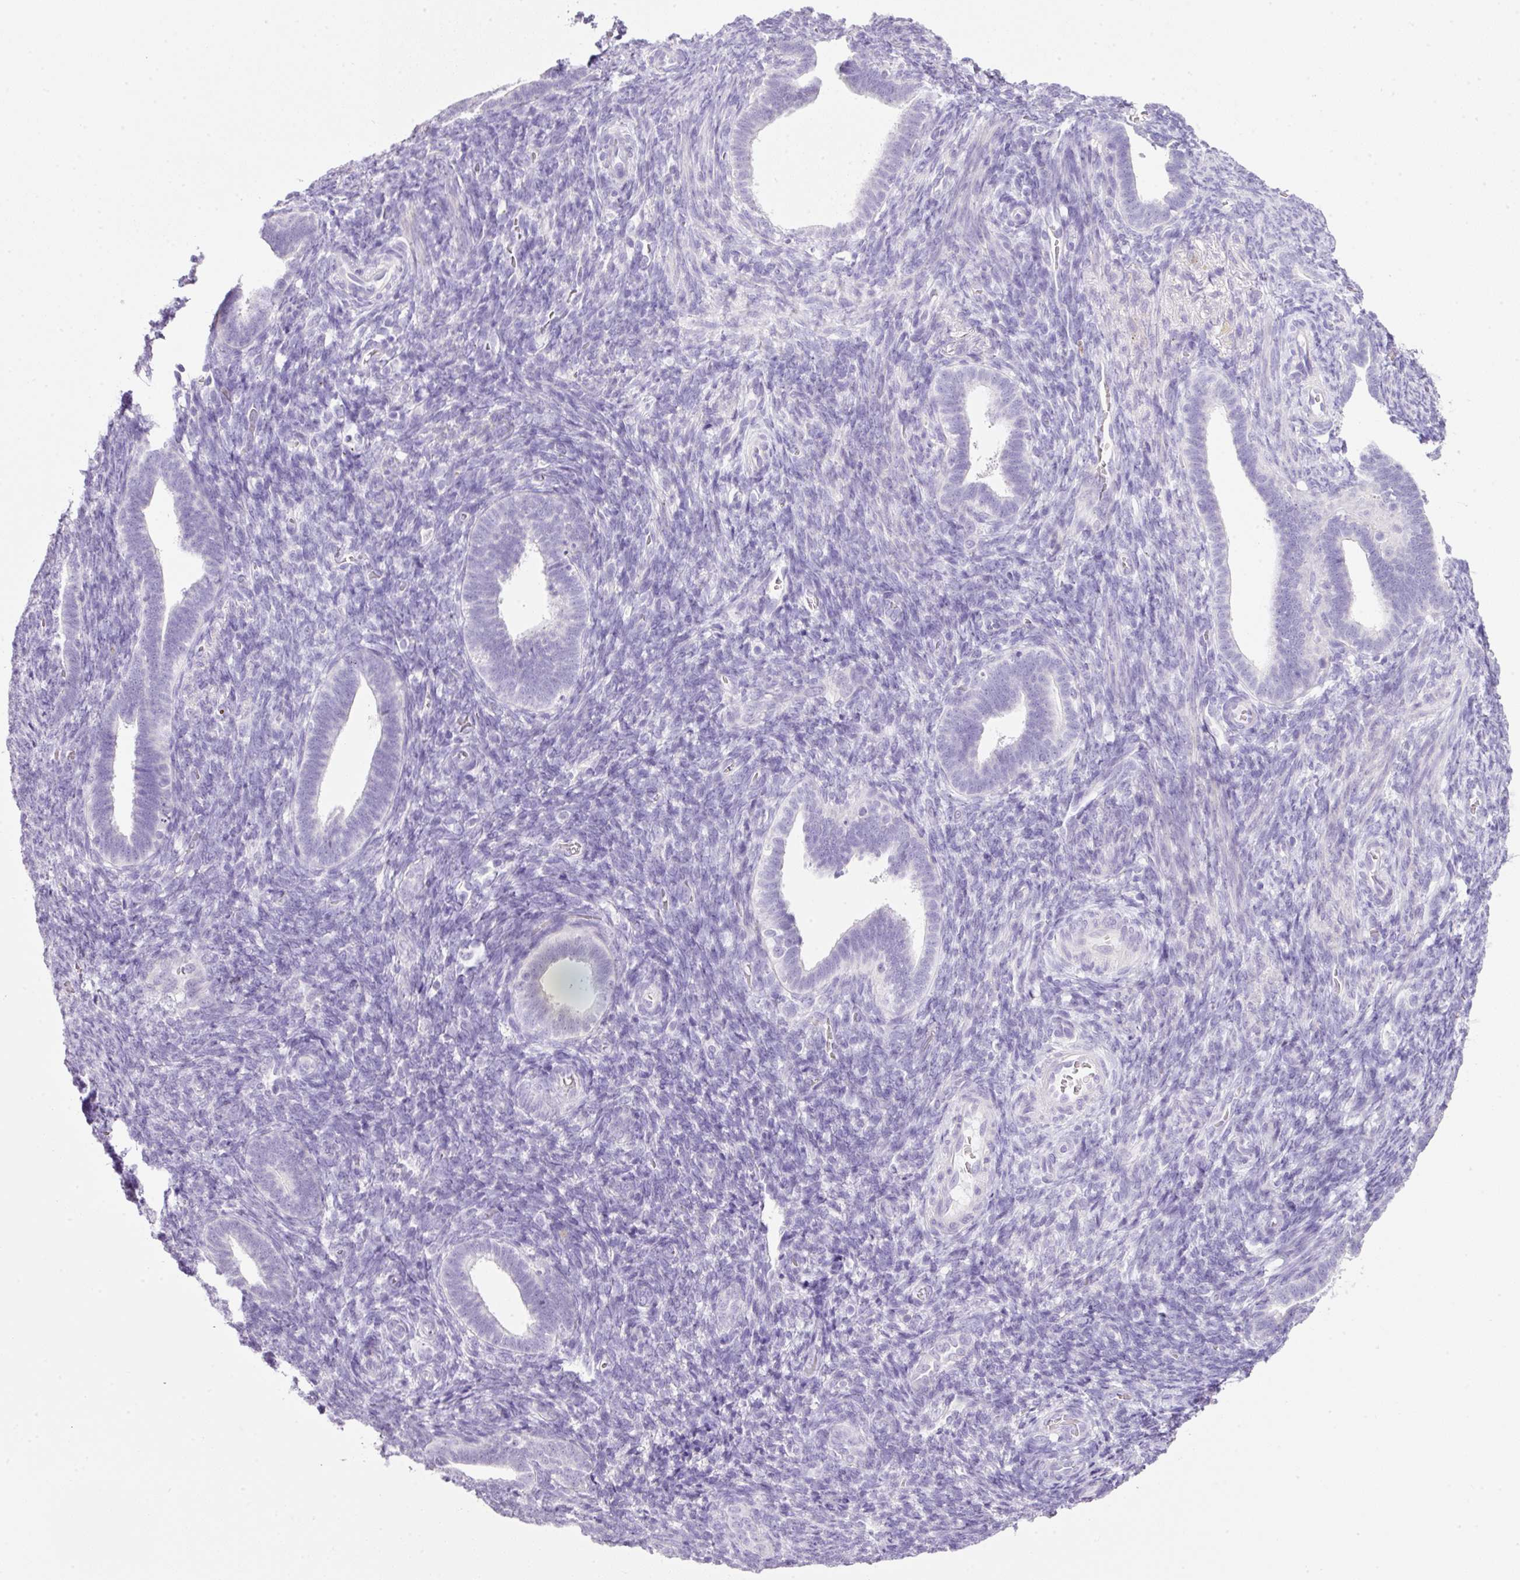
{"staining": {"intensity": "negative", "quantity": "none", "location": "none"}, "tissue": "endometrium", "cell_type": "Cells in endometrial stroma", "image_type": "normal", "snomed": [{"axis": "morphology", "description": "Normal tissue, NOS"}, {"axis": "topography", "description": "Endometrium"}], "caption": "Image shows no protein staining in cells in endometrial stroma of benign endometrium.", "gene": "BSND", "patient": {"sex": "female", "age": 34}}